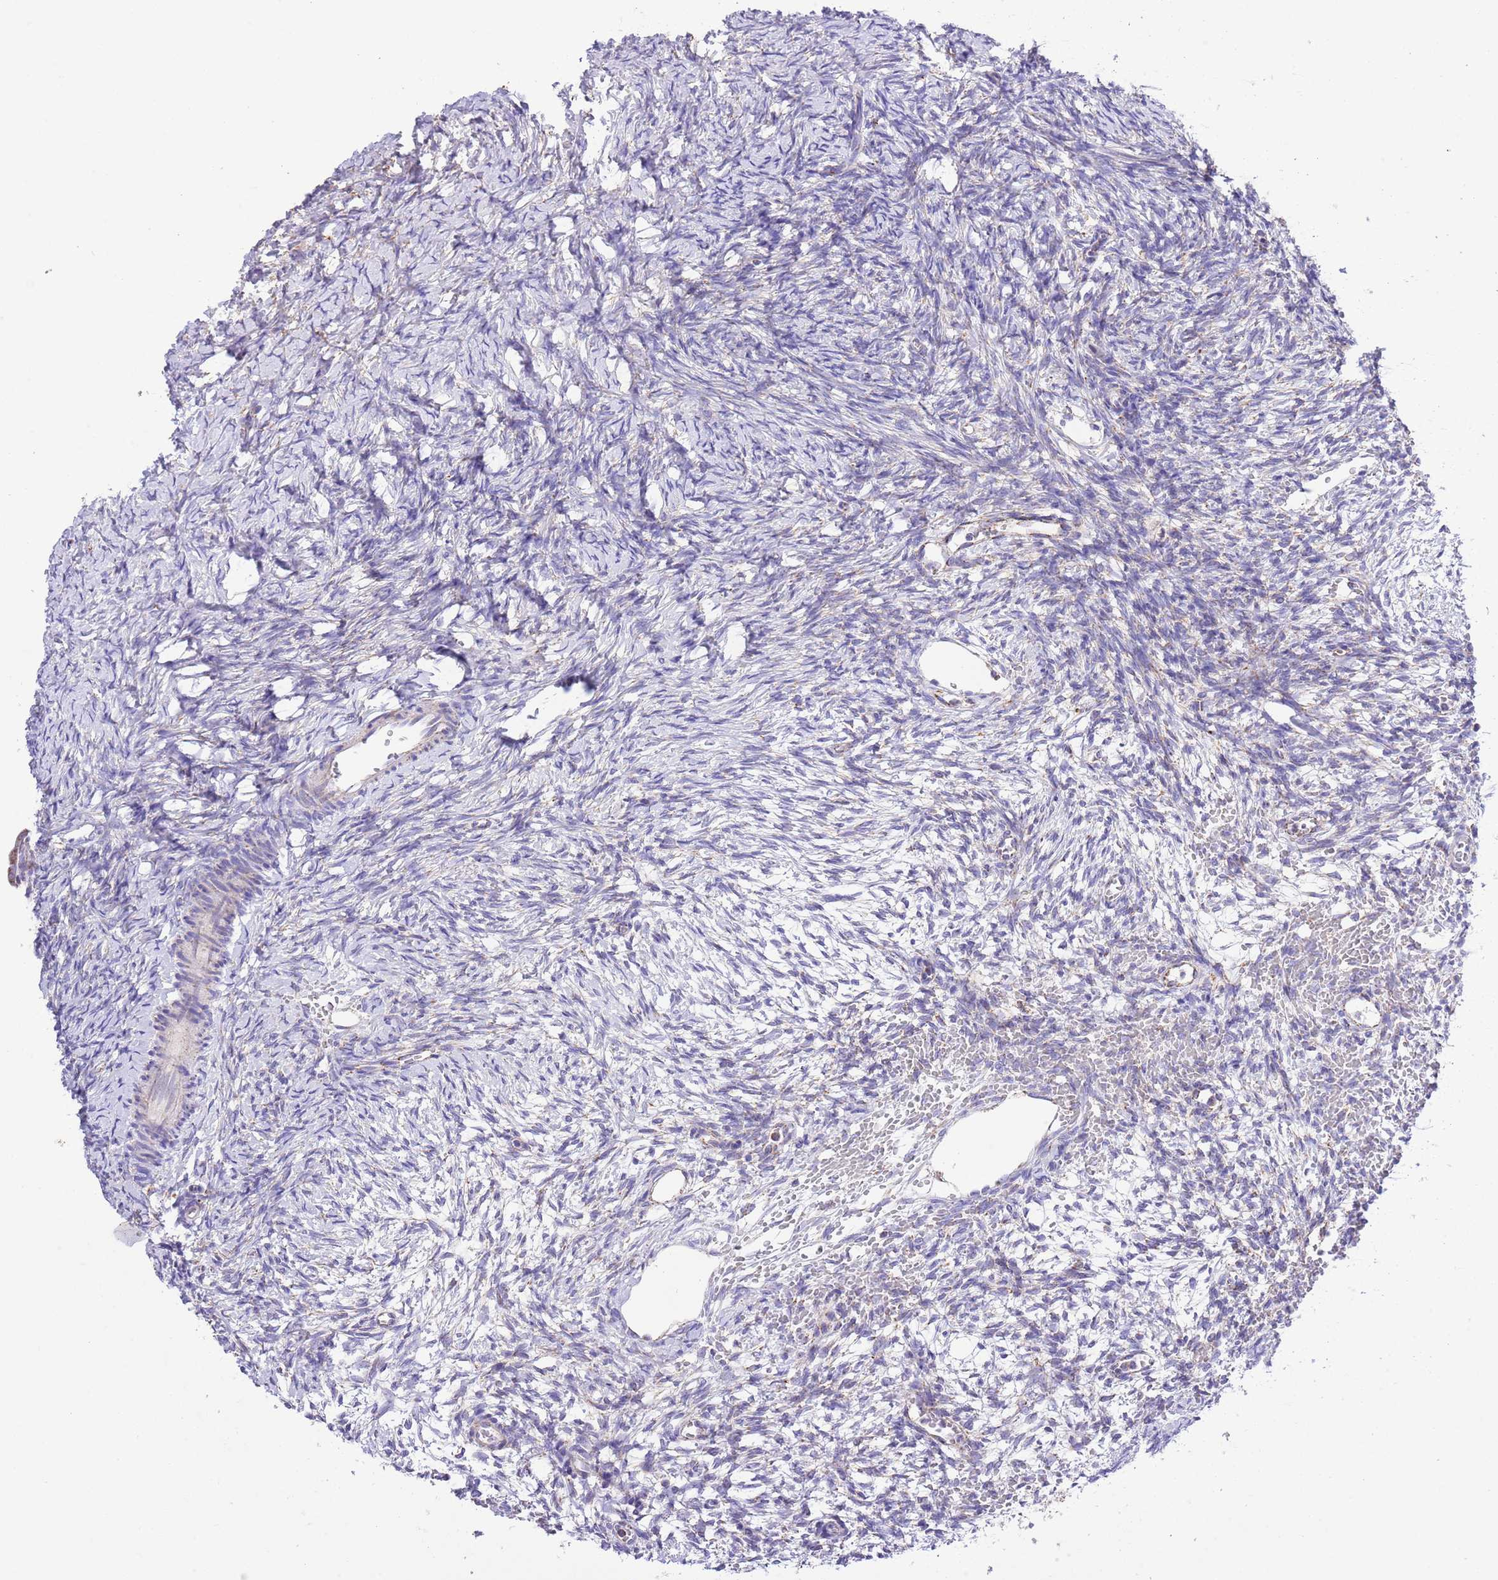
{"staining": {"intensity": "negative", "quantity": "none", "location": "none"}, "tissue": "ovary", "cell_type": "Ovarian stroma cells", "image_type": "normal", "snomed": [{"axis": "morphology", "description": "Normal tissue, NOS"}, {"axis": "topography", "description": "Ovary"}], "caption": "Immunohistochemical staining of unremarkable human ovary demonstrates no significant staining in ovarian stroma cells.", "gene": "TEKTIP1", "patient": {"sex": "female", "age": 39}}